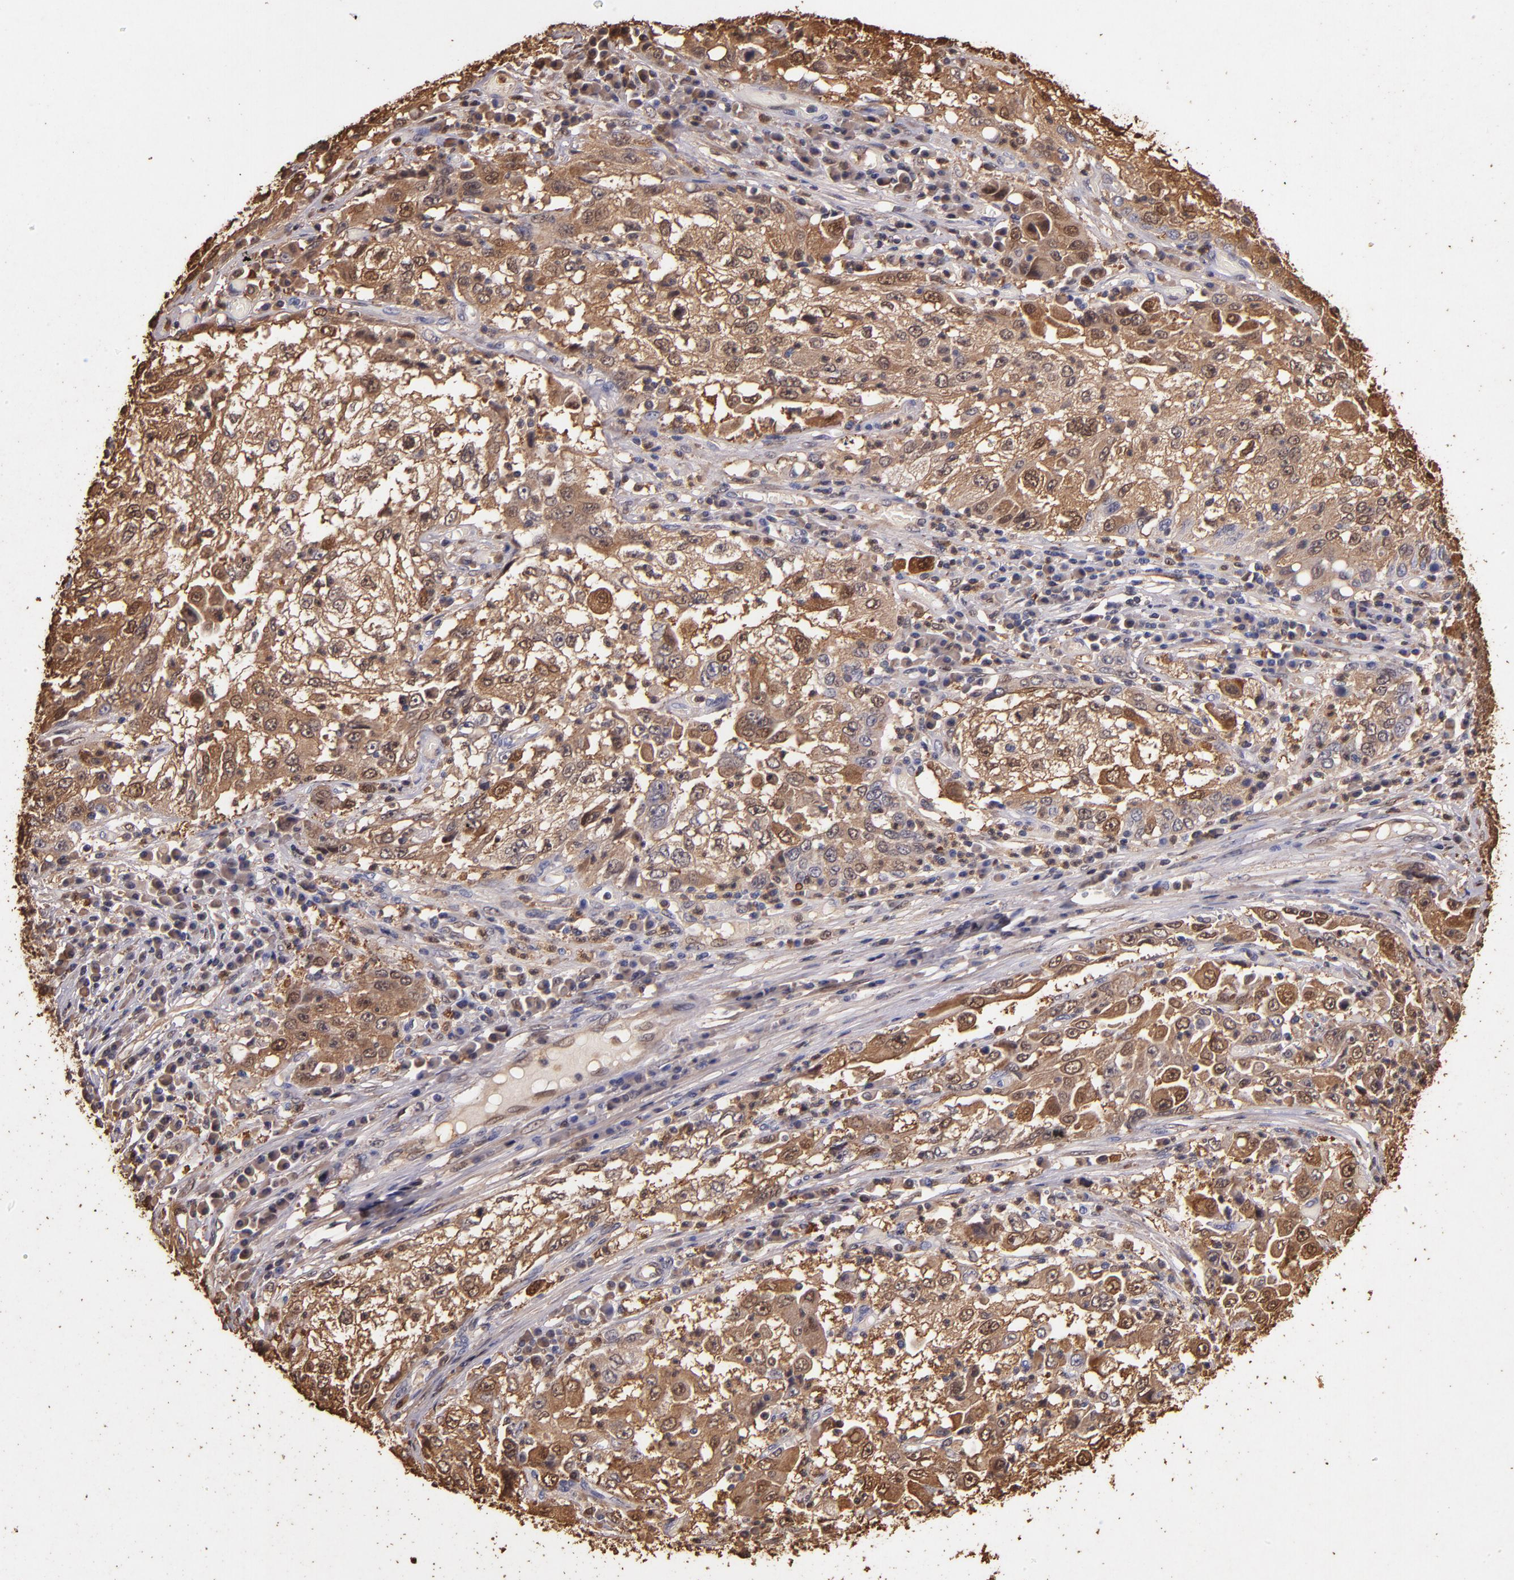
{"staining": {"intensity": "moderate", "quantity": ">75%", "location": "cytoplasmic/membranous,nuclear"}, "tissue": "cervical cancer", "cell_type": "Tumor cells", "image_type": "cancer", "snomed": [{"axis": "morphology", "description": "Squamous cell carcinoma, NOS"}, {"axis": "topography", "description": "Cervix"}], "caption": "Protein expression by immunohistochemistry (IHC) demonstrates moderate cytoplasmic/membranous and nuclear expression in approximately >75% of tumor cells in cervical cancer (squamous cell carcinoma).", "gene": "S100A6", "patient": {"sex": "female", "age": 36}}